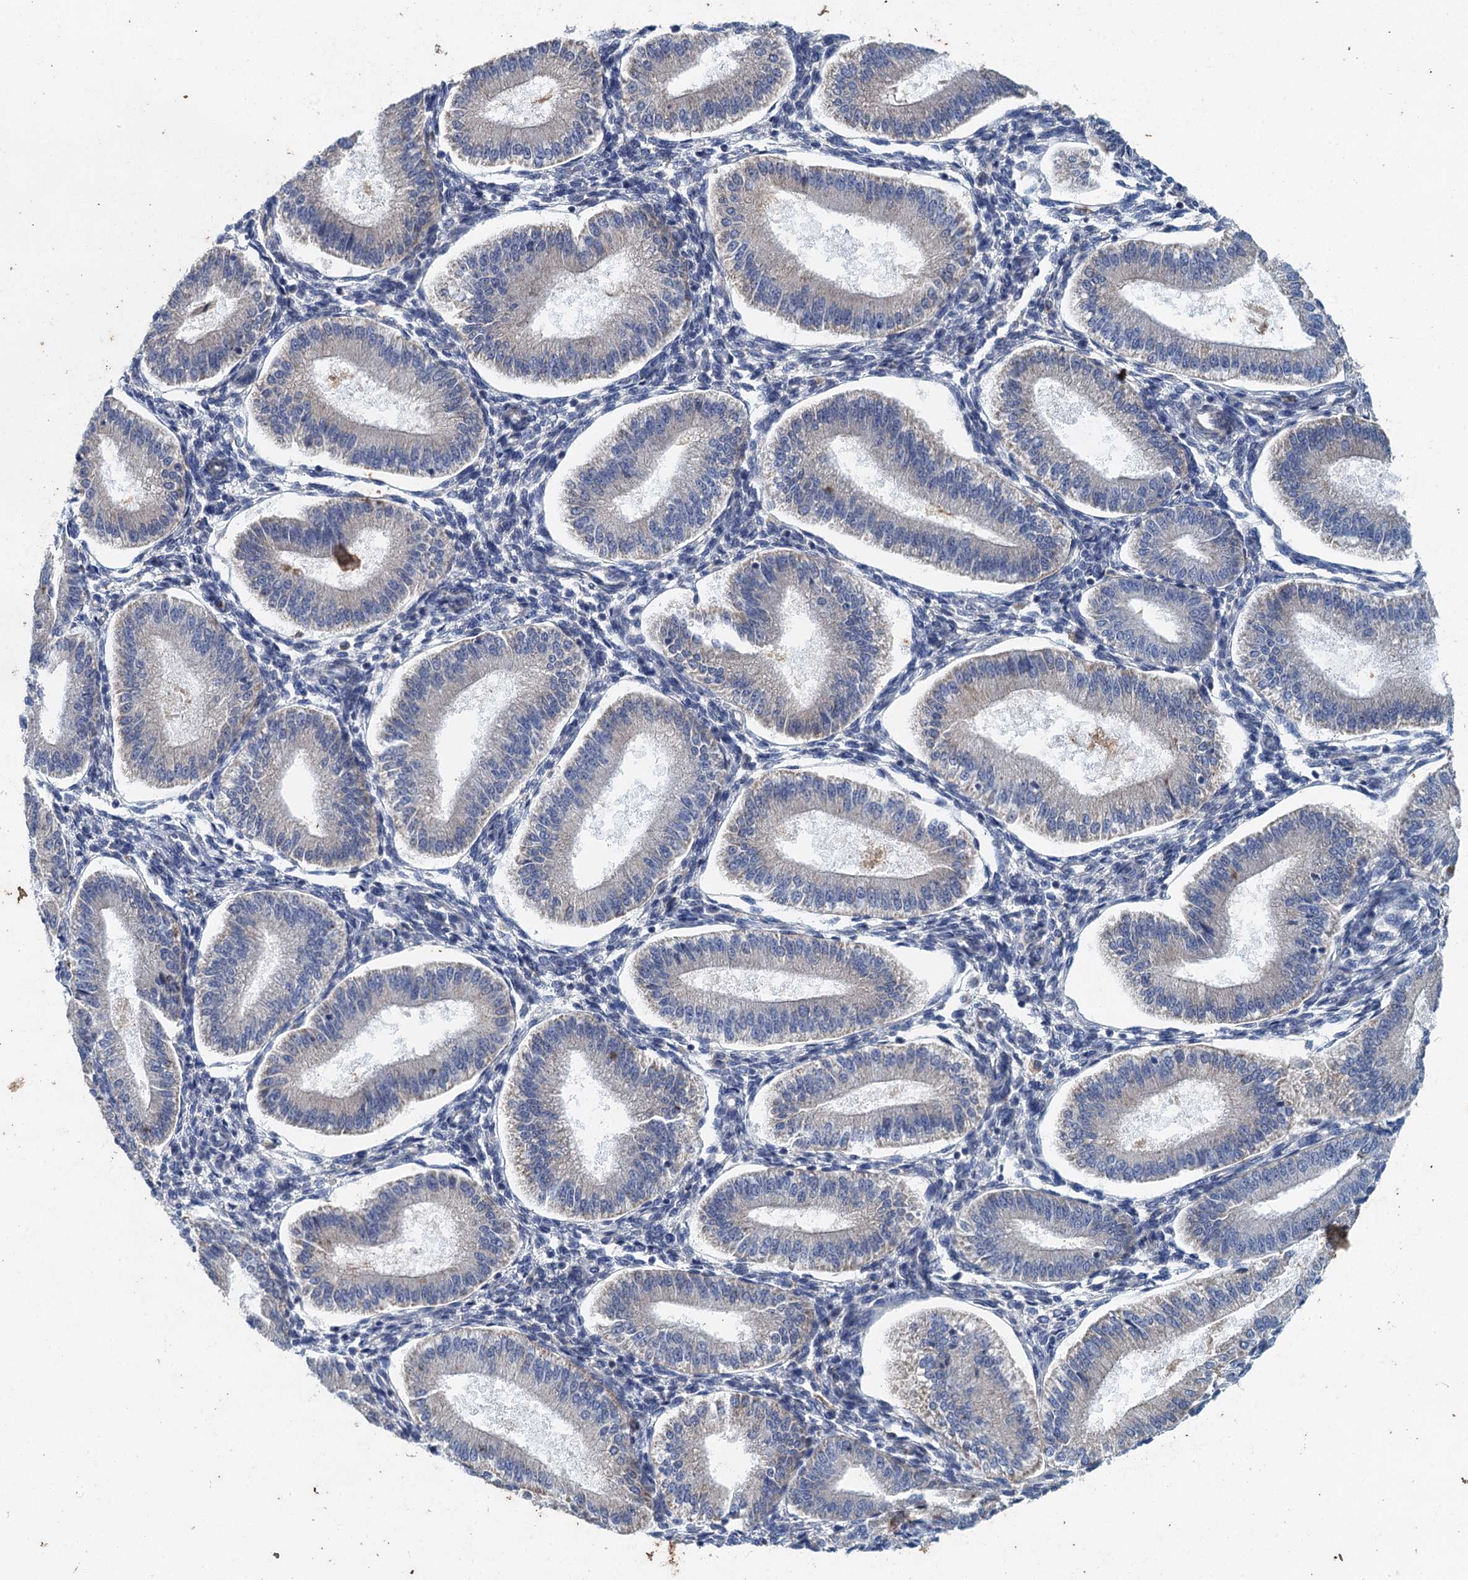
{"staining": {"intensity": "negative", "quantity": "none", "location": "none"}, "tissue": "endometrium", "cell_type": "Cells in endometrial stroma", "image_type": "normal", "snomed": [{"axis": "morphology", "description": "Normal tissue, NOS"}, {"axis": "topography", "description": "Endometrium"}], "caption": "The immunohistochemistry (IHC) micrograph has no significant staining in cells in endometrial stroma of endometrium.", "gene": "TPCN1", "patient": {"sex": "female", "age": 39}}